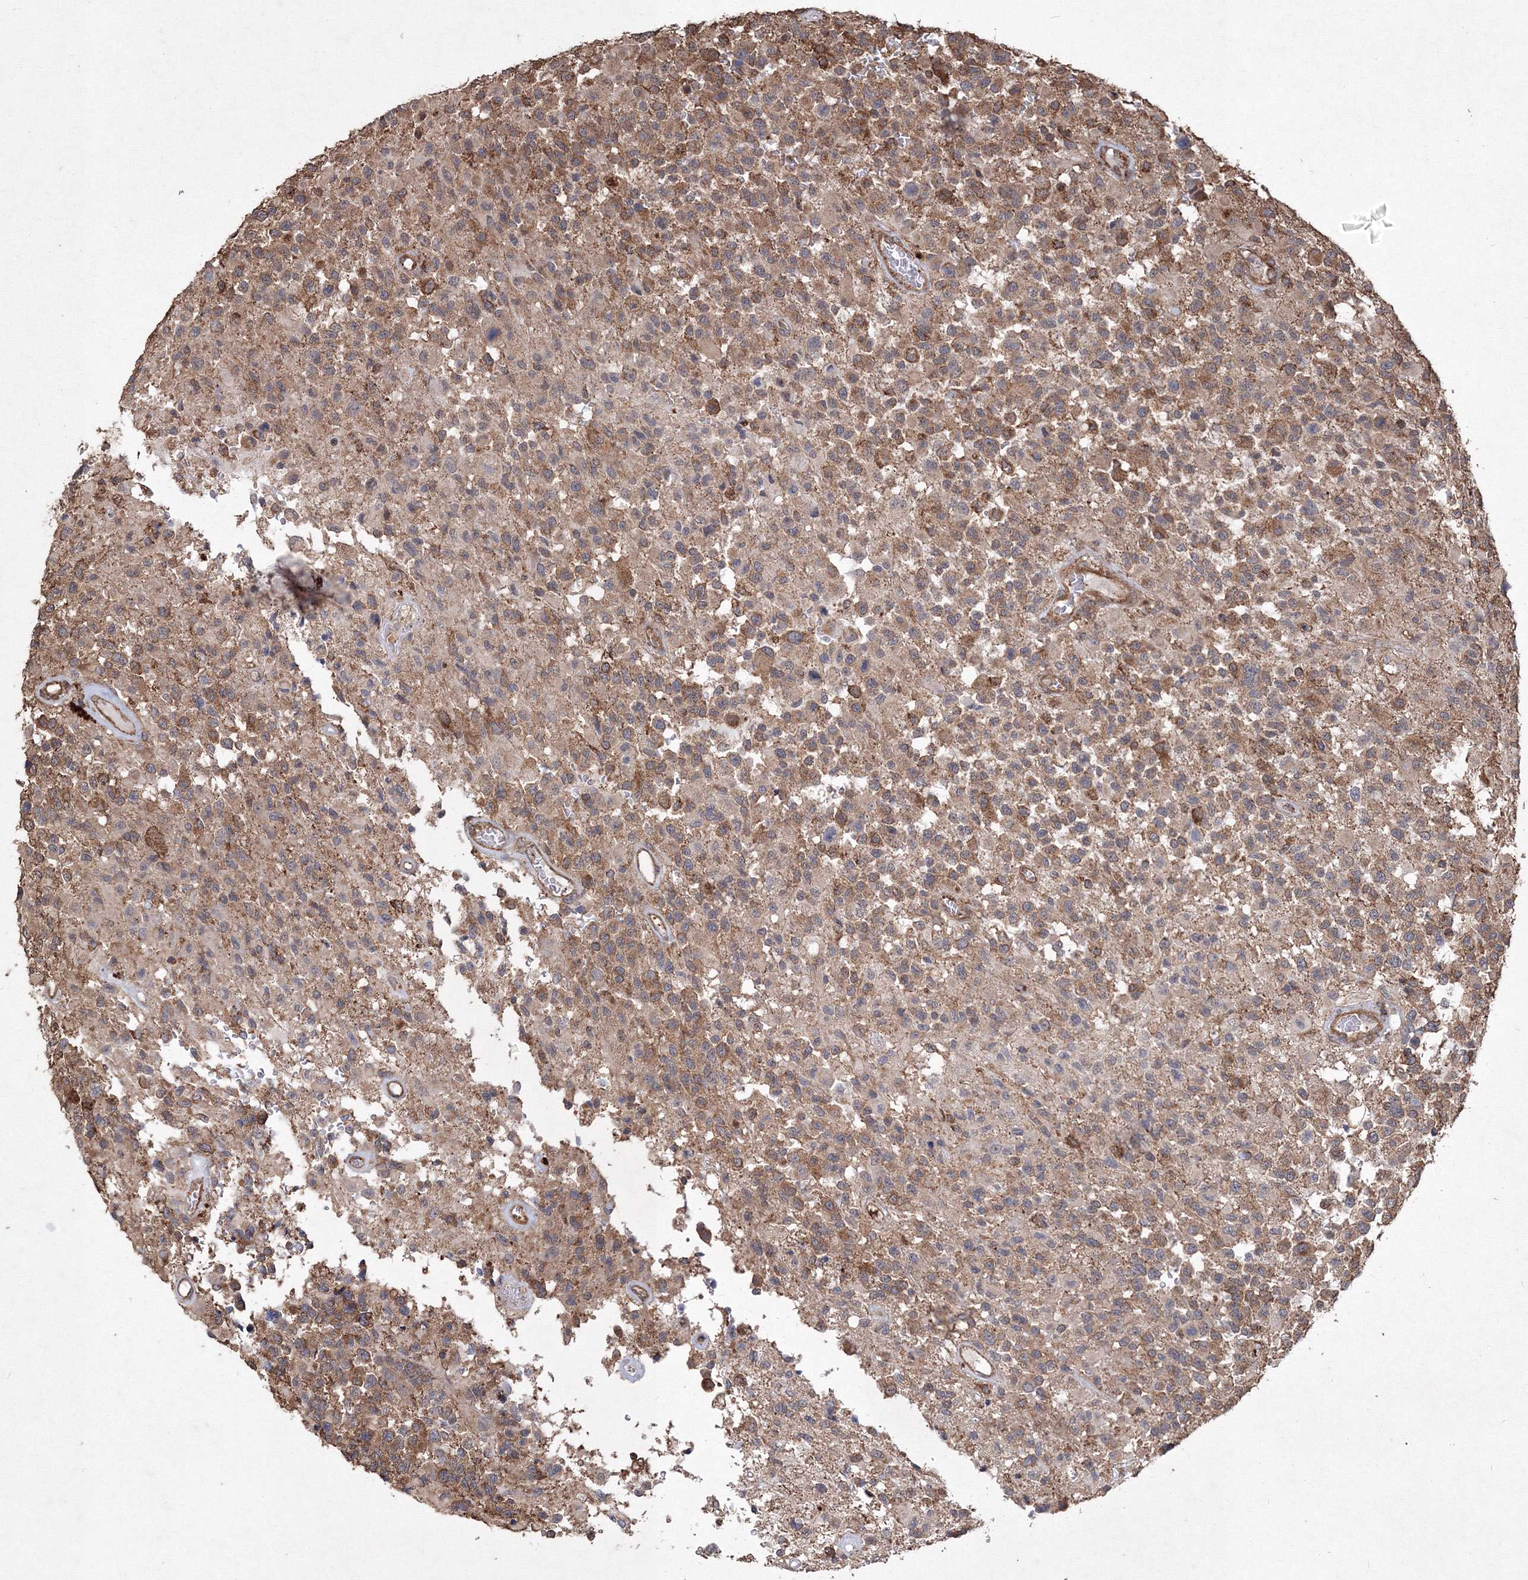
{"staining": {"intensity": "moderate", "quantity": ">75%", "location": "cytoplasmic/membranous"}, "tissue": "glioma", "cell_type": "Tumor cells", "image_type": "cancer", "snomed": [{"axis": "morphology", "description": "Glioma, malignant, High grade"}, {"axis": "morphology", "description": "Glioblastoma, NOS"}, {"axis": "topography", "description": "Brain"}], "caption": "Immunohistochemical staining of human glioma reveals moderate cytoplasmic/membranous protein positivity in about >75% of tumor cells. Using DAB (3,3'-diaminobenzidine) (brown) and hematoxylin (blue) stains, captured at high magnification using brightfield microscopy.", "gene": "TMEM139", "patient": {"sex": "male", "age": 60}}